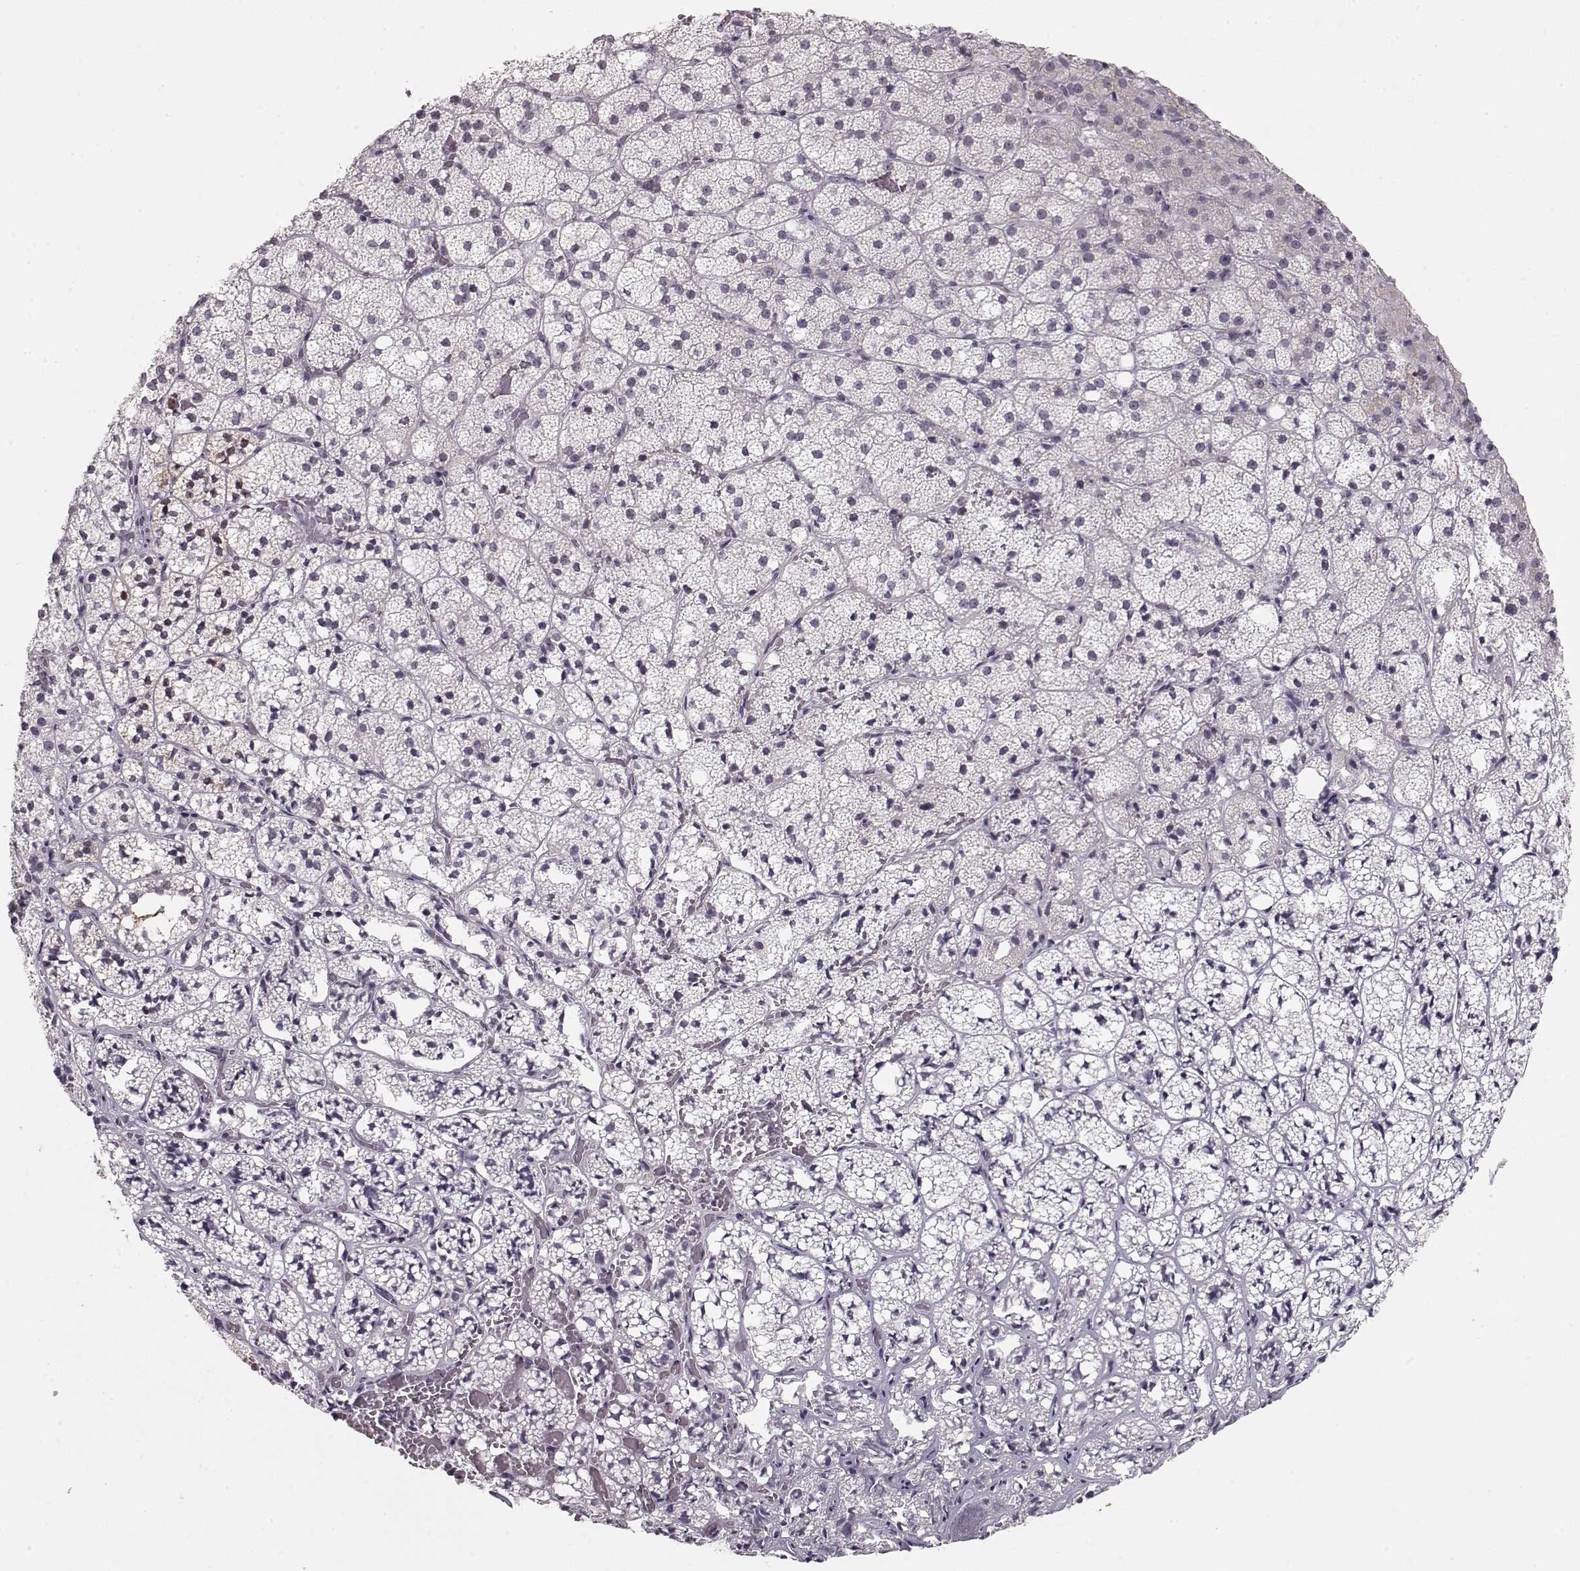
{"staining": {"intensity": "moderate", "quantity": "<25%", "location": "cytoplasmic/membranous,nuclear"}, "tissue": "adrenal gland", "cell_type": "Glandular cells", "image_type": "normal", "snomed": [{"axis": "morphology", "description": "Normal tissue, NOS"}, {"axis": "topography", "description": "Adrenal gland"}], "caption": "This micrograph demonstrates immunohistochemistry staining of benign adrenal gland, with low moderate cytoplasmic/membranous,nuclear expression in approximately <25% of glandular cells.", "gene": "PCP4", "patient": {"sex": "male", "age": 53}}